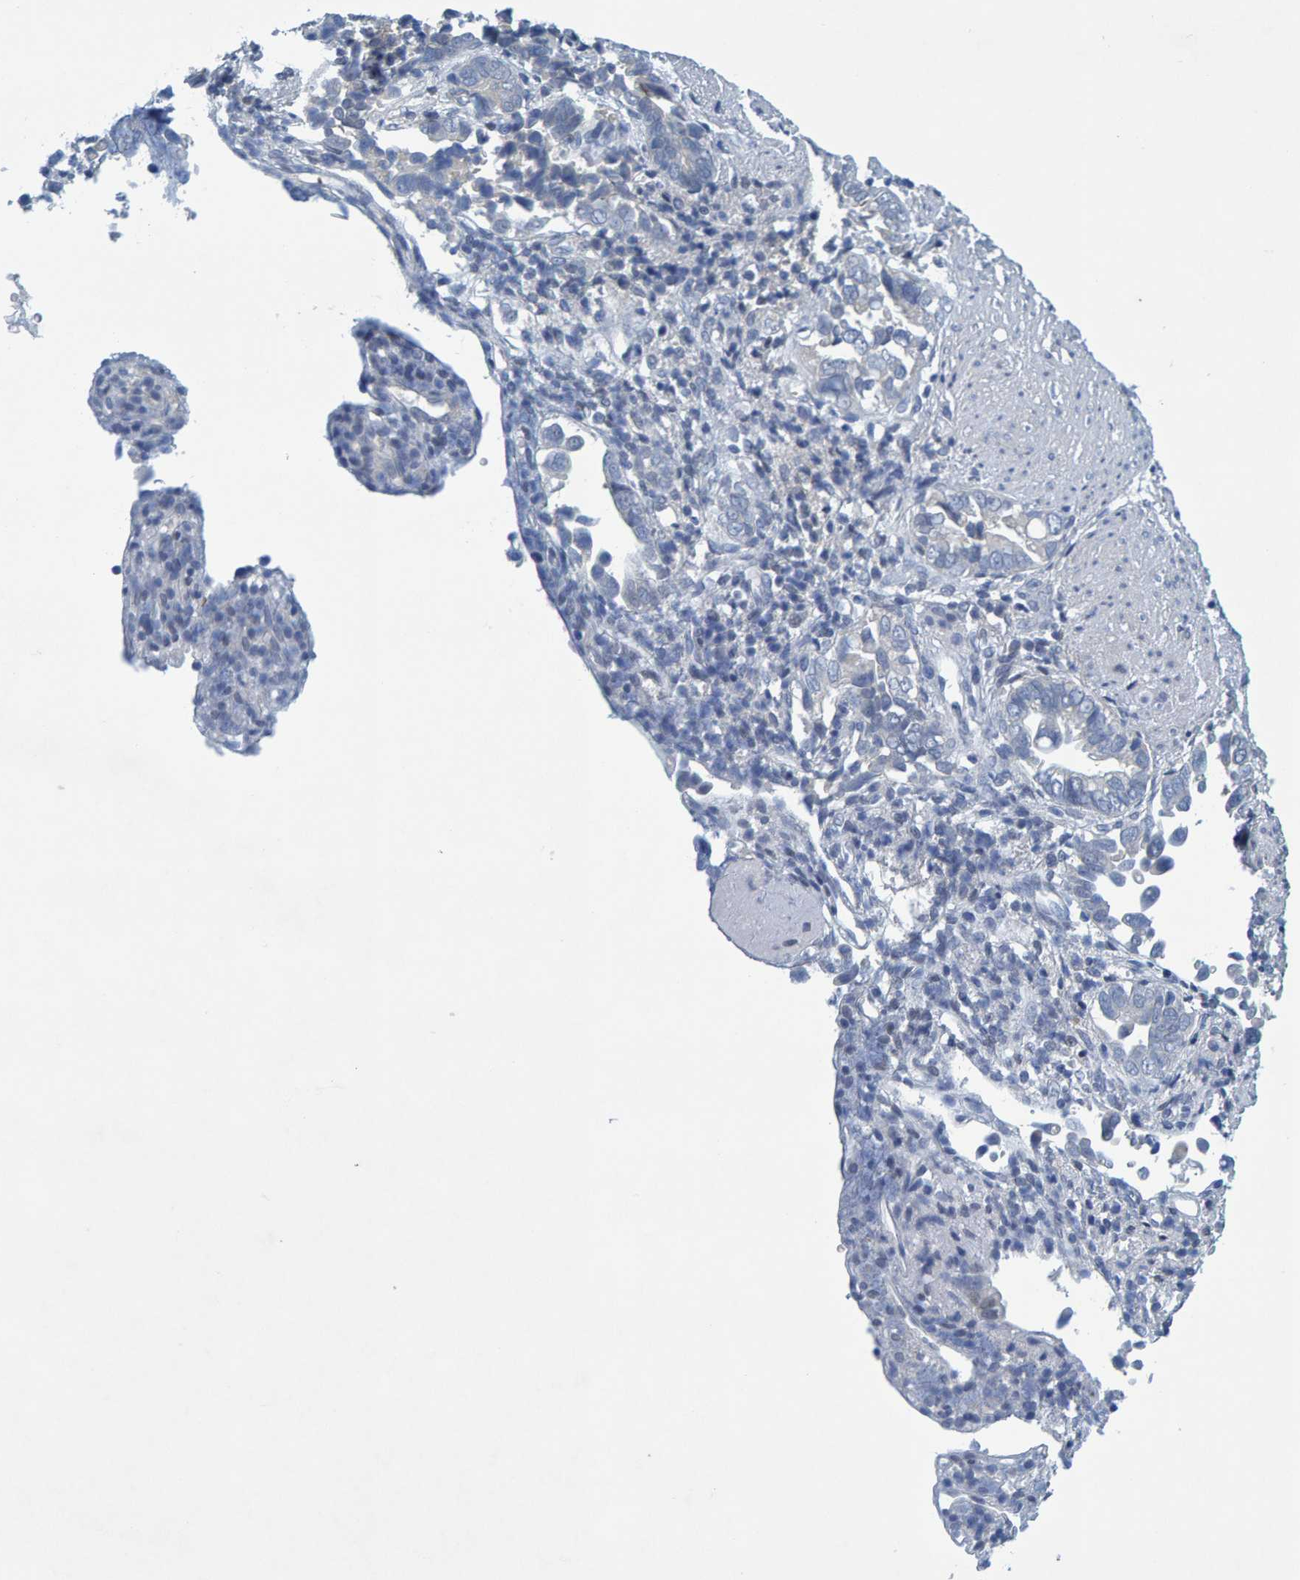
{"staining": {"intensity": "negative", "quantity": "none", "location": "none"}, "tissue": "liver cancer", "cell_type": "Tumor cells", "image_type": "cancer", "snomed": [{"axis": "morphology", "description": "Cholangiocarcinoma"}, {"axis": "topography", "description": "Liver"}], "caption": "This is an immunohistochemistry (IHC) micrograph of liver cancer. There is no expression in tumor cells.", "gene": "ALAD", "patient": {"sex": "female", "age": 79}}